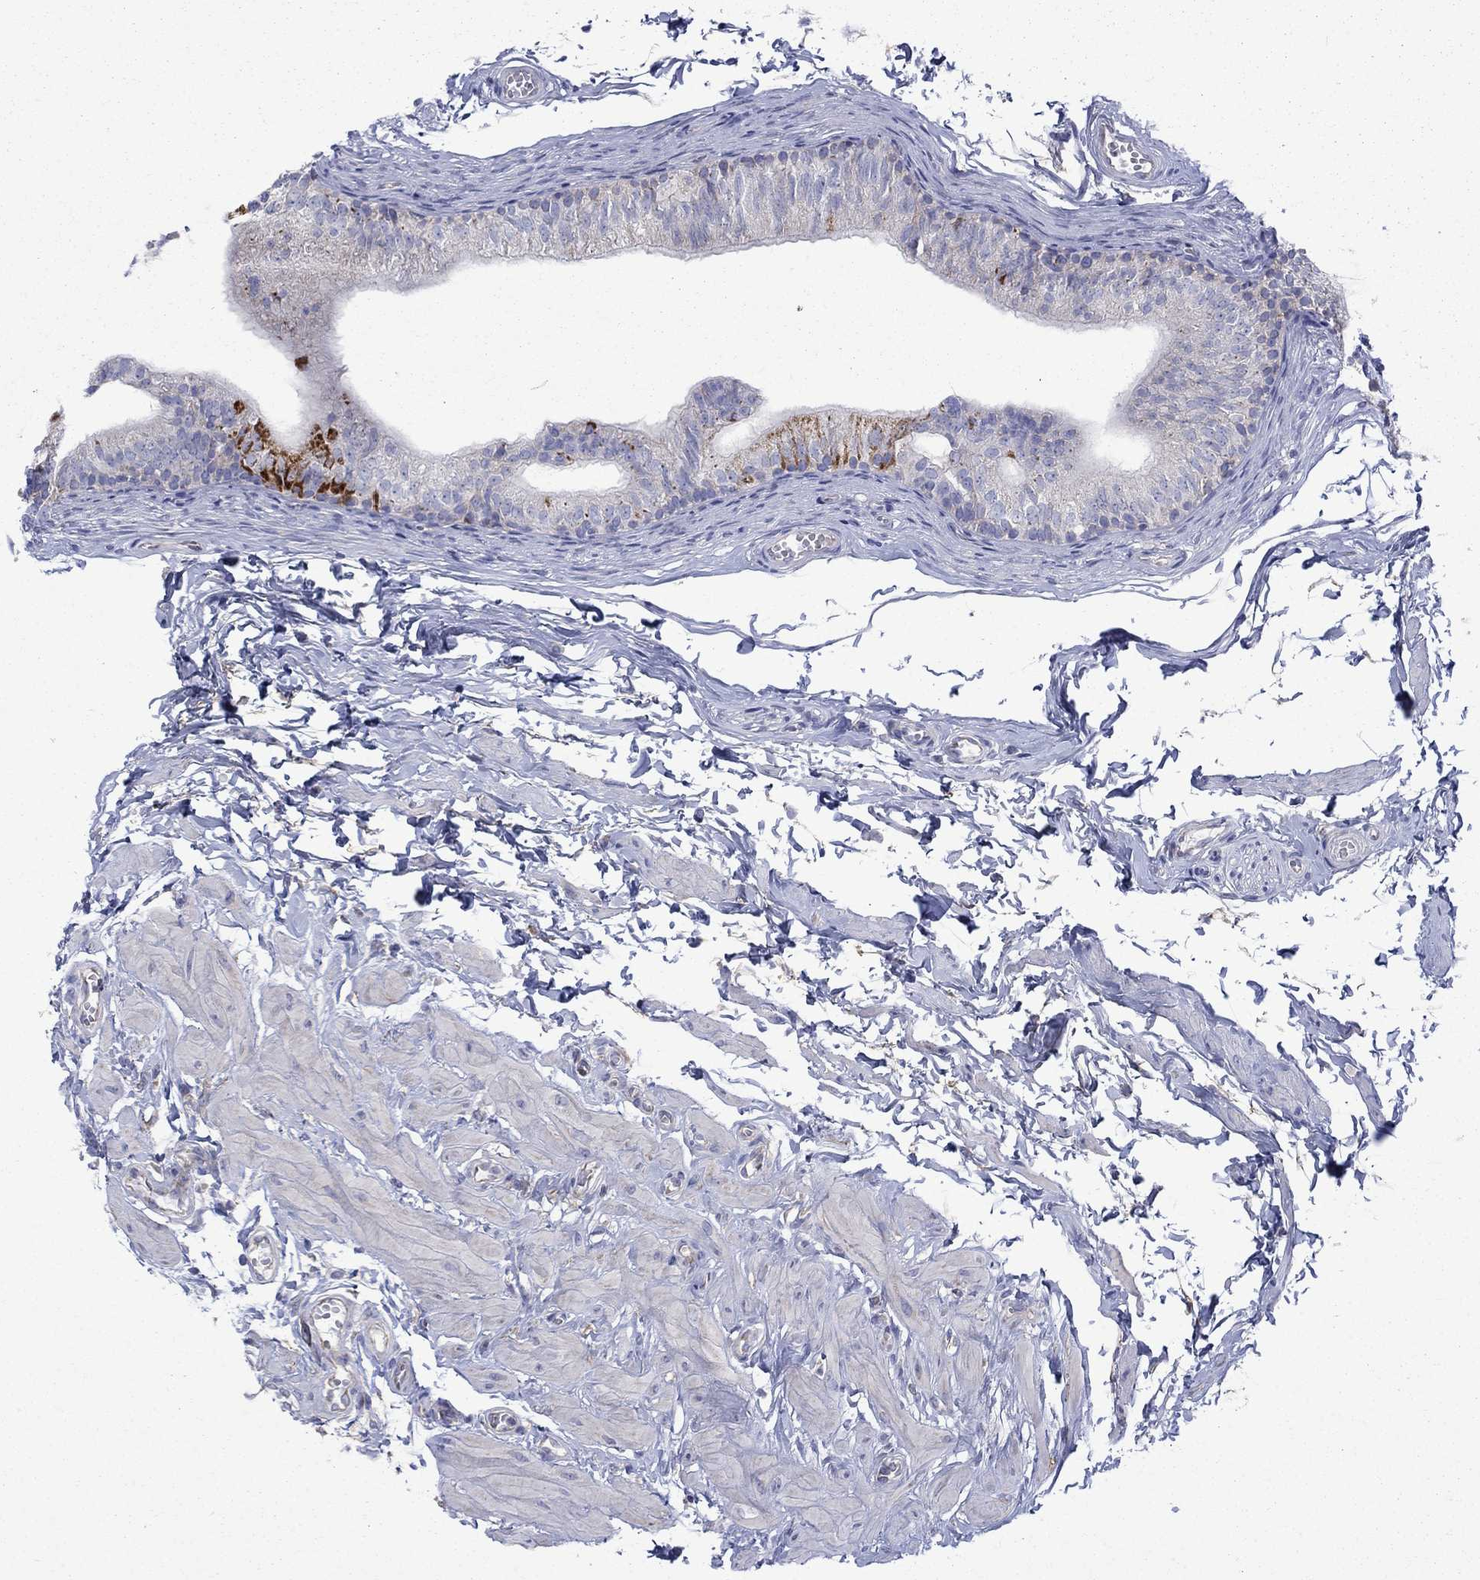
{"staining": {"intensity": "strong", "quantity": "<25%", "location": "cytoplasmic/membranous"}, "tissue": "epididymis", "cell_type": "Glandular cells", "image_type": "normal", "snomed": [{"axis": "morphology", "description": "Normal tissue, NOS"}, {"axis": "topography", "description": "Epididymis"}], "caption": "Glandular cells show medium levels of strong cytoplasmic/membranous positivity in about <25% of cells in unremarkable human epididymis.", "gene": "CISD1", "patient": {"sex": "male", "age": 22}}